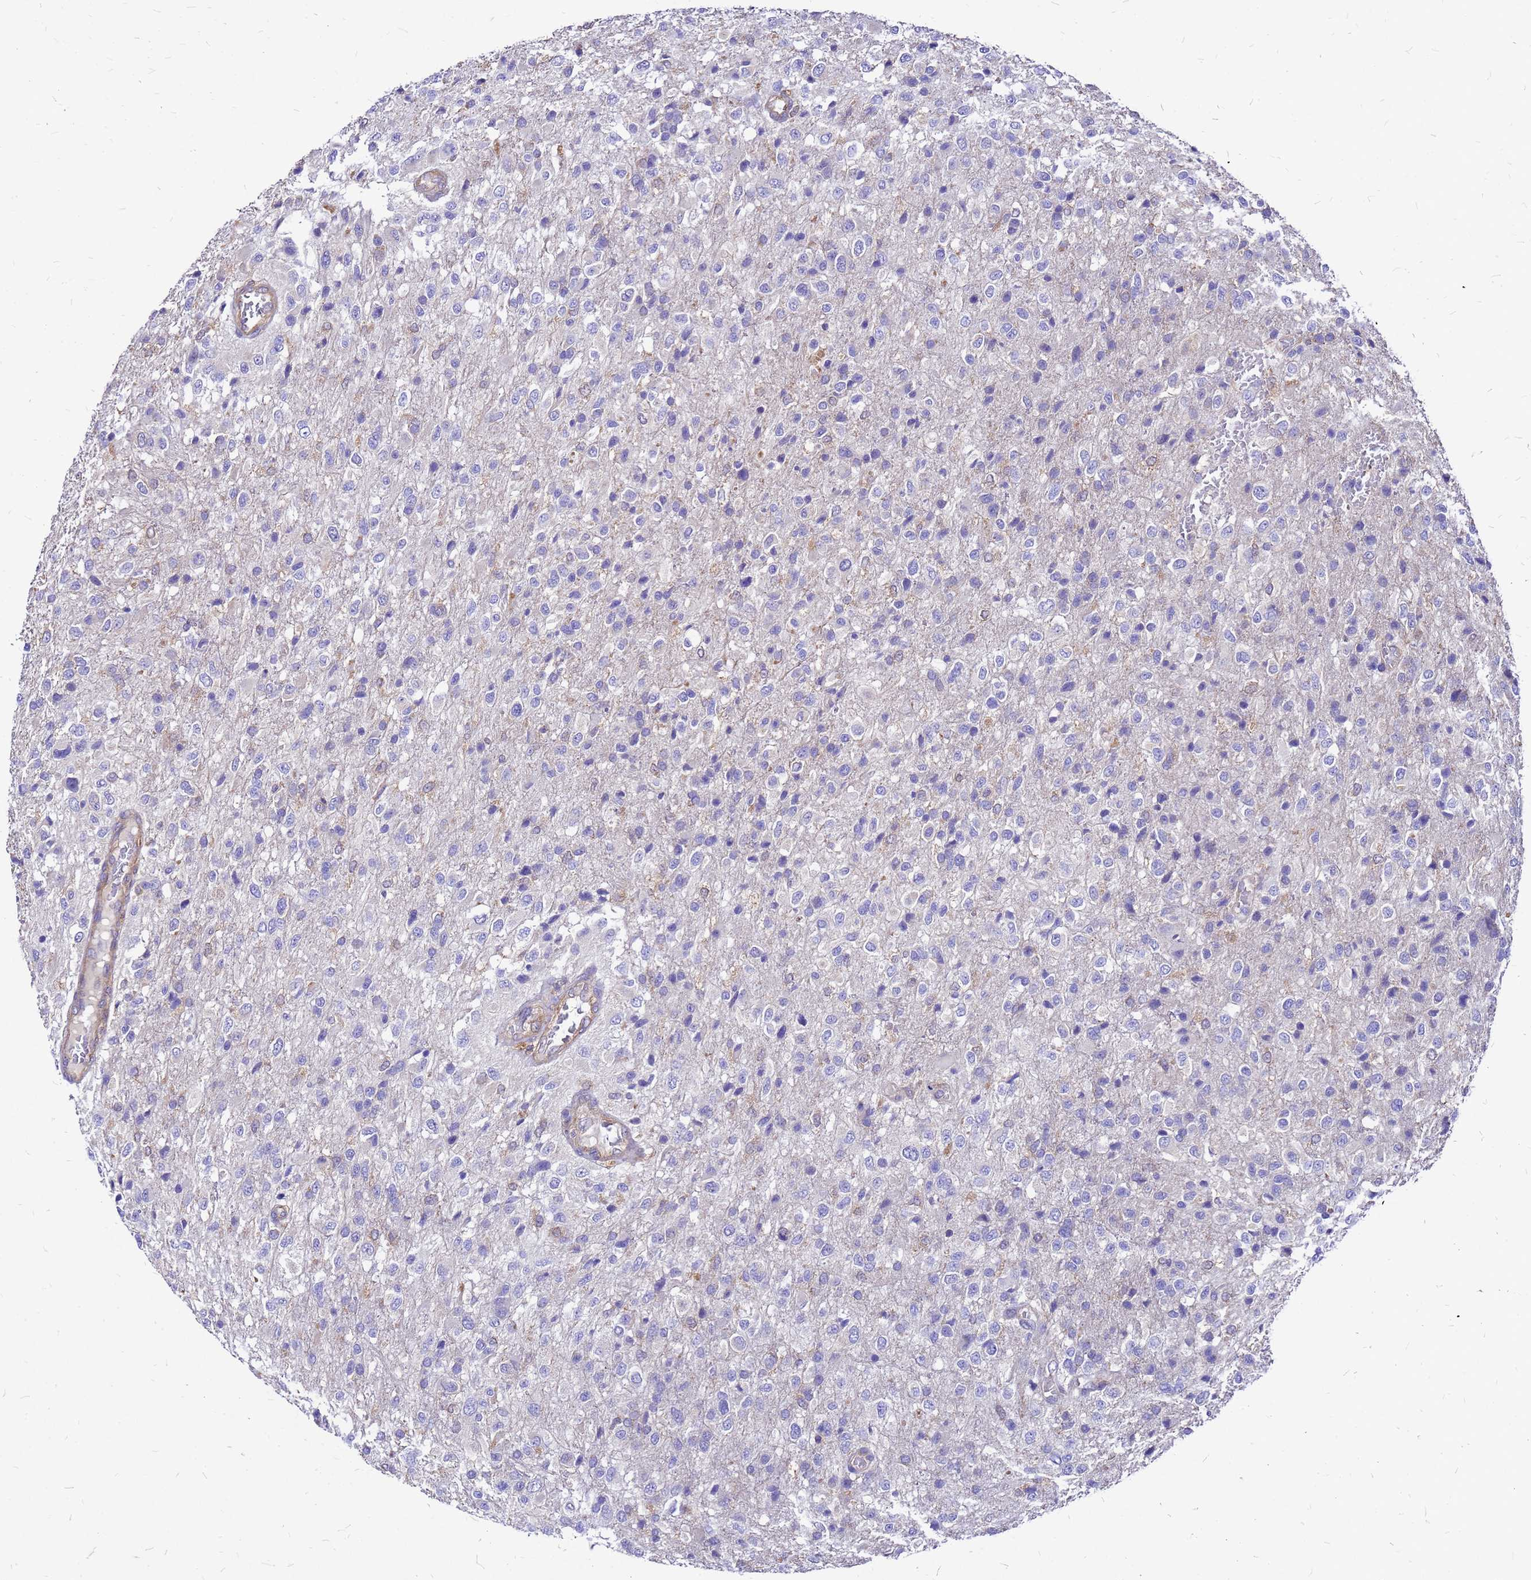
{"staining": {"intensity": "negative", "quantity": "none", "location": "none"}, "tissue": "glioma", "cell_type": "Tumor cells", "image_type": "cancer", "snomed": [{"axis": "morphology", "description": "Glioma, malignant, High grade"}, {"axis": "topography", "description": "Brain"}], "caption": "Immunohistochemical staining of high-grade glioma (malignant) reveals no significant staining in tumor cells. (DAB (3,3'-diaminobenzidine) immunohistochemistry (IHC), high magnification).", "gene": "DUSP23", "patient": {"sex": "female", "age": 74}}